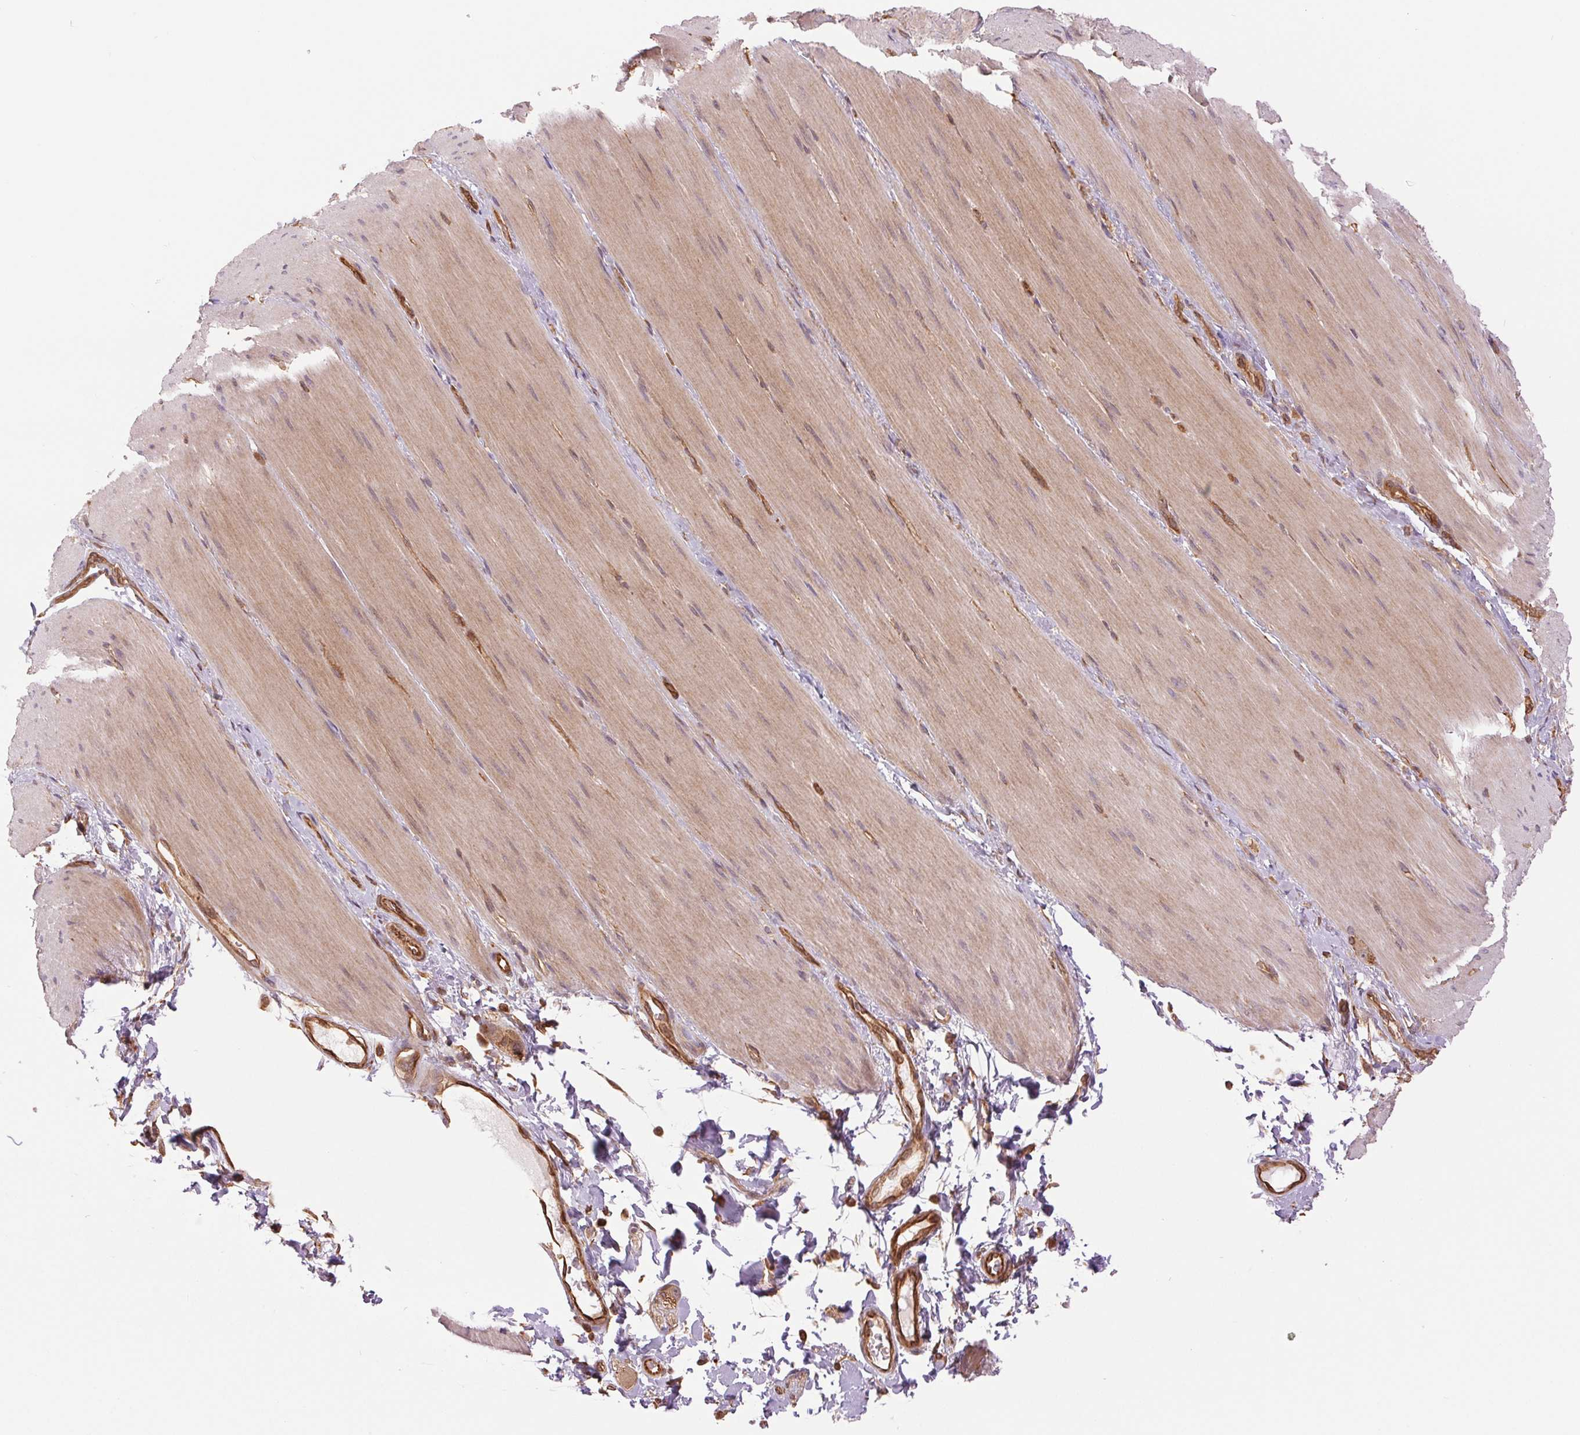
{"staining": {"intensity": "weak", "quantity": ">75%", "location": "cytoplasmic/membranous"}, "tissue": "smooth muscle", "cell_type": "Smooth muscle cells", "image_type": "normal", "snomed": [{"axis": "morphology", "description": "Normal tissue, NOS"}, {"axis": "topography", "description": "Smooth muscle"}, {"axis": "topography", "description": "Colon"}], "caption": "An immunohistochemistry photomicrograph of normal tissue is shown. Protein staining in brown shows weak cytoplasmic/membranous positivity in smooth muscle within smooth muscle cells. (Stains: DAB (3,3'-diaminobenzidine) in brown, nuclei in blue, Microscopy: brightfield microscopy at high magnification).", "gene": "STARD7", "patient": {"sex": "male", "age": 73}}